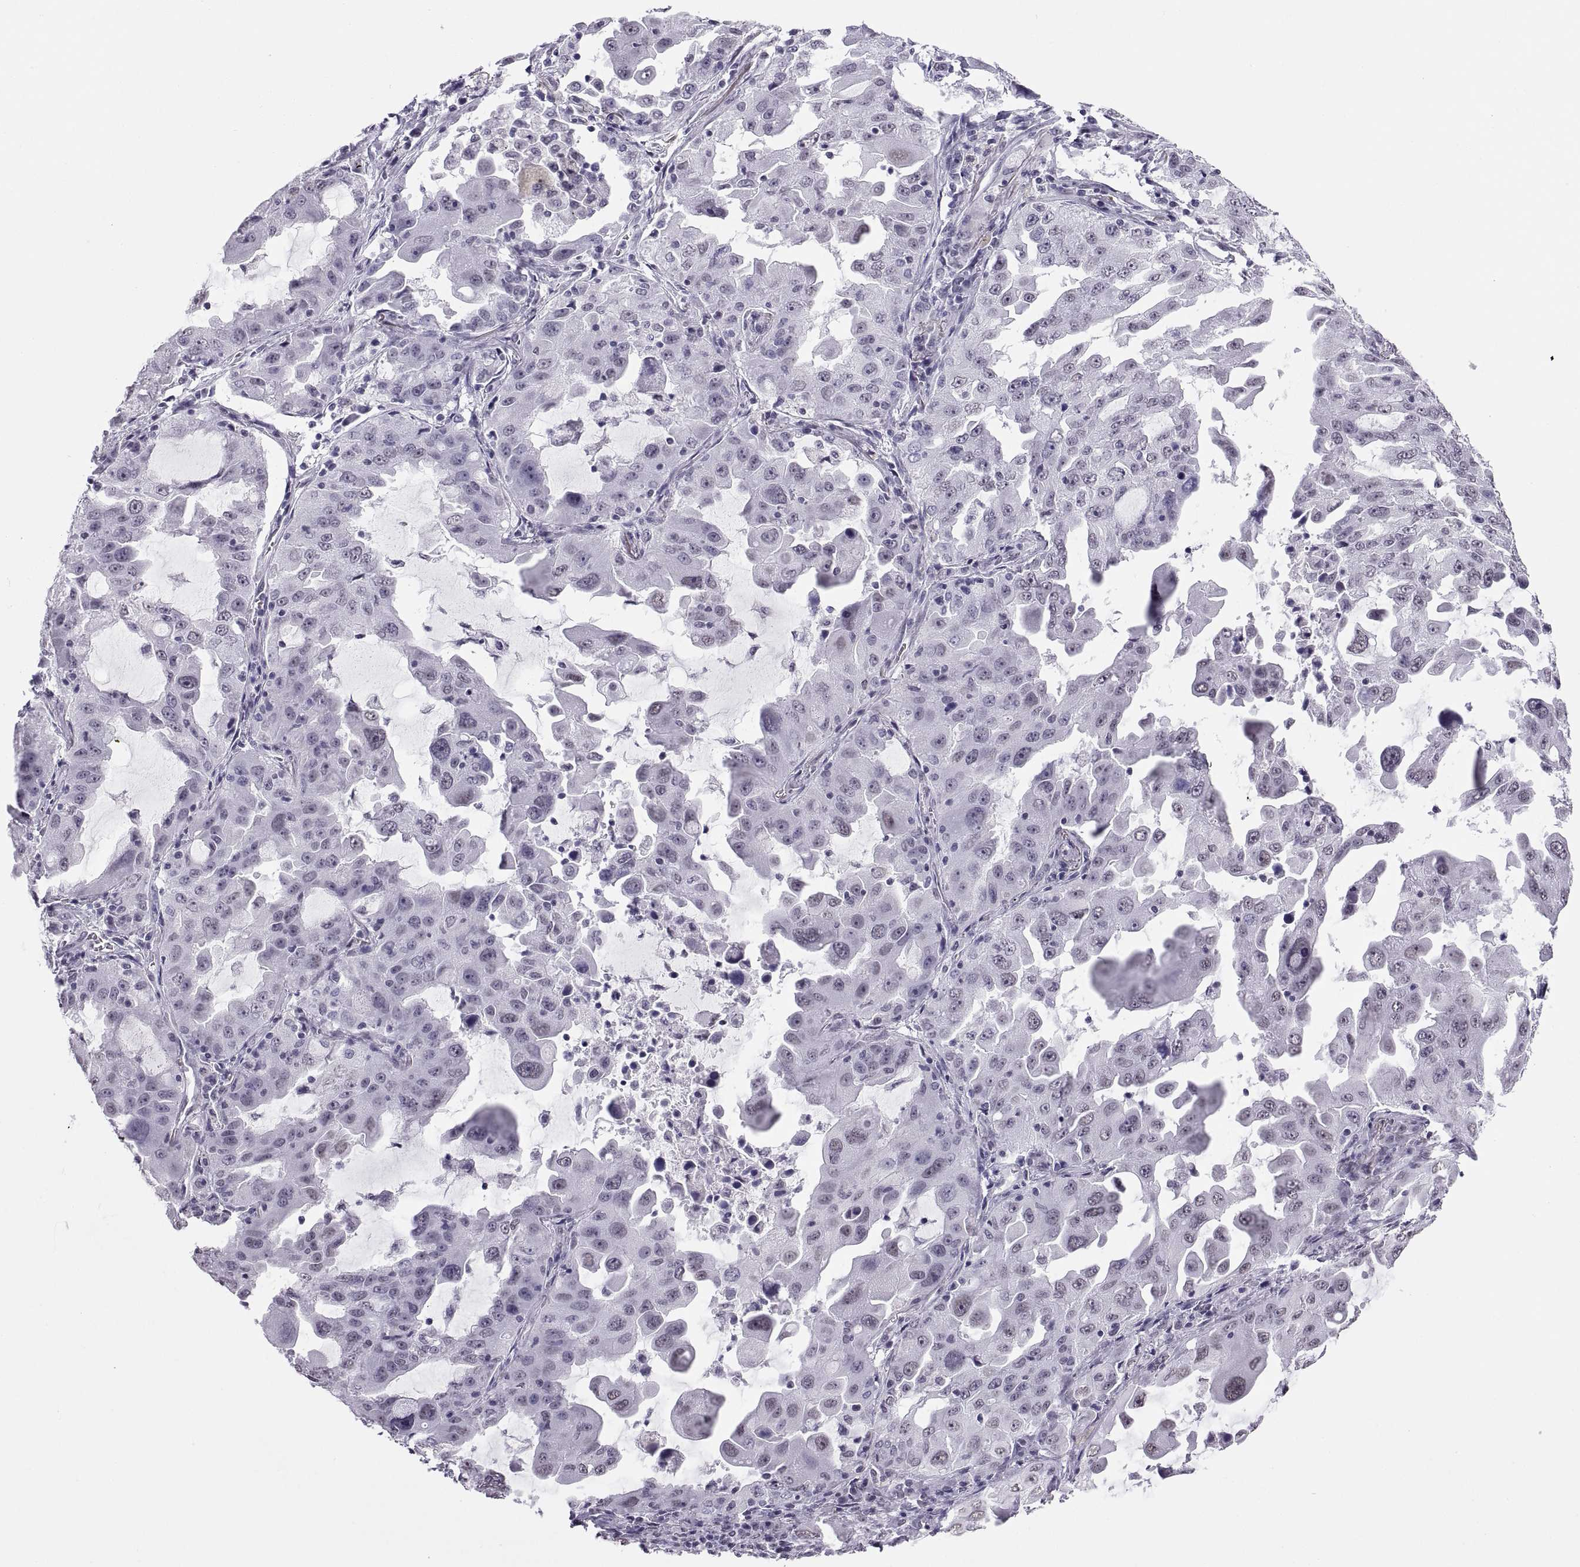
{"staining": {"intensity": "negative", "quantity": "none", "location": "none"}, "tissue": "lung cancer", "cell_type": "Tumor cells", "image_type": "cancer", "snomed": [{"axis": "morphology", "description": "Adenocarcinoma, NOS"}, {"axis": "topography", "description": "Lung"}], "caption": "Tumor cells are negative for protein expression in human lung cancer (adenocarcinoma).", "gene": "CARTPT", "patient": {"sex": "female", "age": 61}}